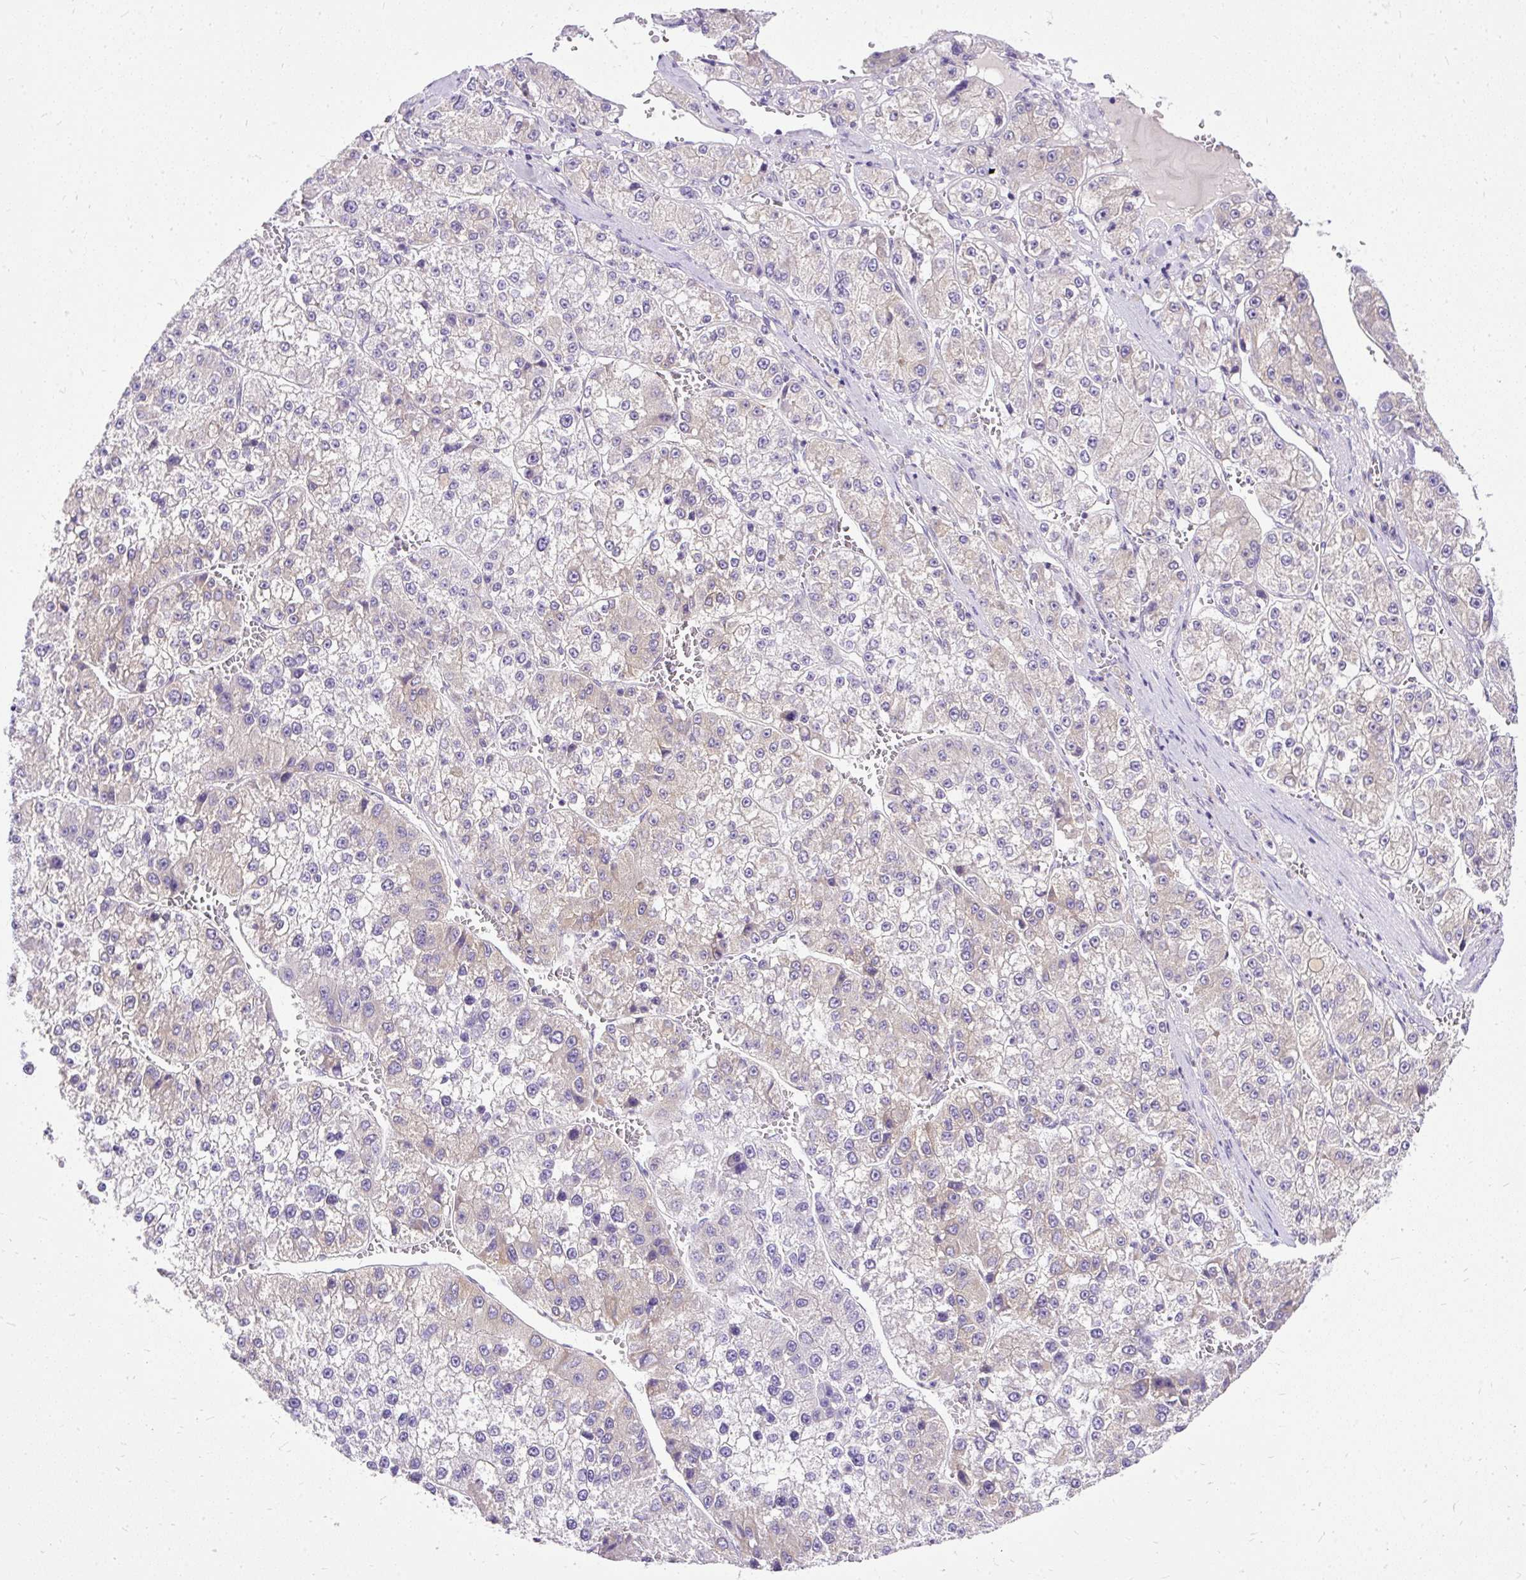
{"staining": {"intensity": "negative", "quantity": "none", "location": "none"}, "tissue": "liver cancer", "cell_type": "Tumor cells", "image_type": "cancer", "snomed": [{"axis": "morphology", "description": "Carcinoma, Hepatocellular, NOS"}, {"axis": "topography", "description": "Liver"}], "caption": "Liver cancer (hepatocellular carcinoma) stained for a protein using immunohistochemistry (IHC) demonstrates no staining tumor cells.", "gene": "AMFR", "patient": {"sex": "female", "age": 73}}